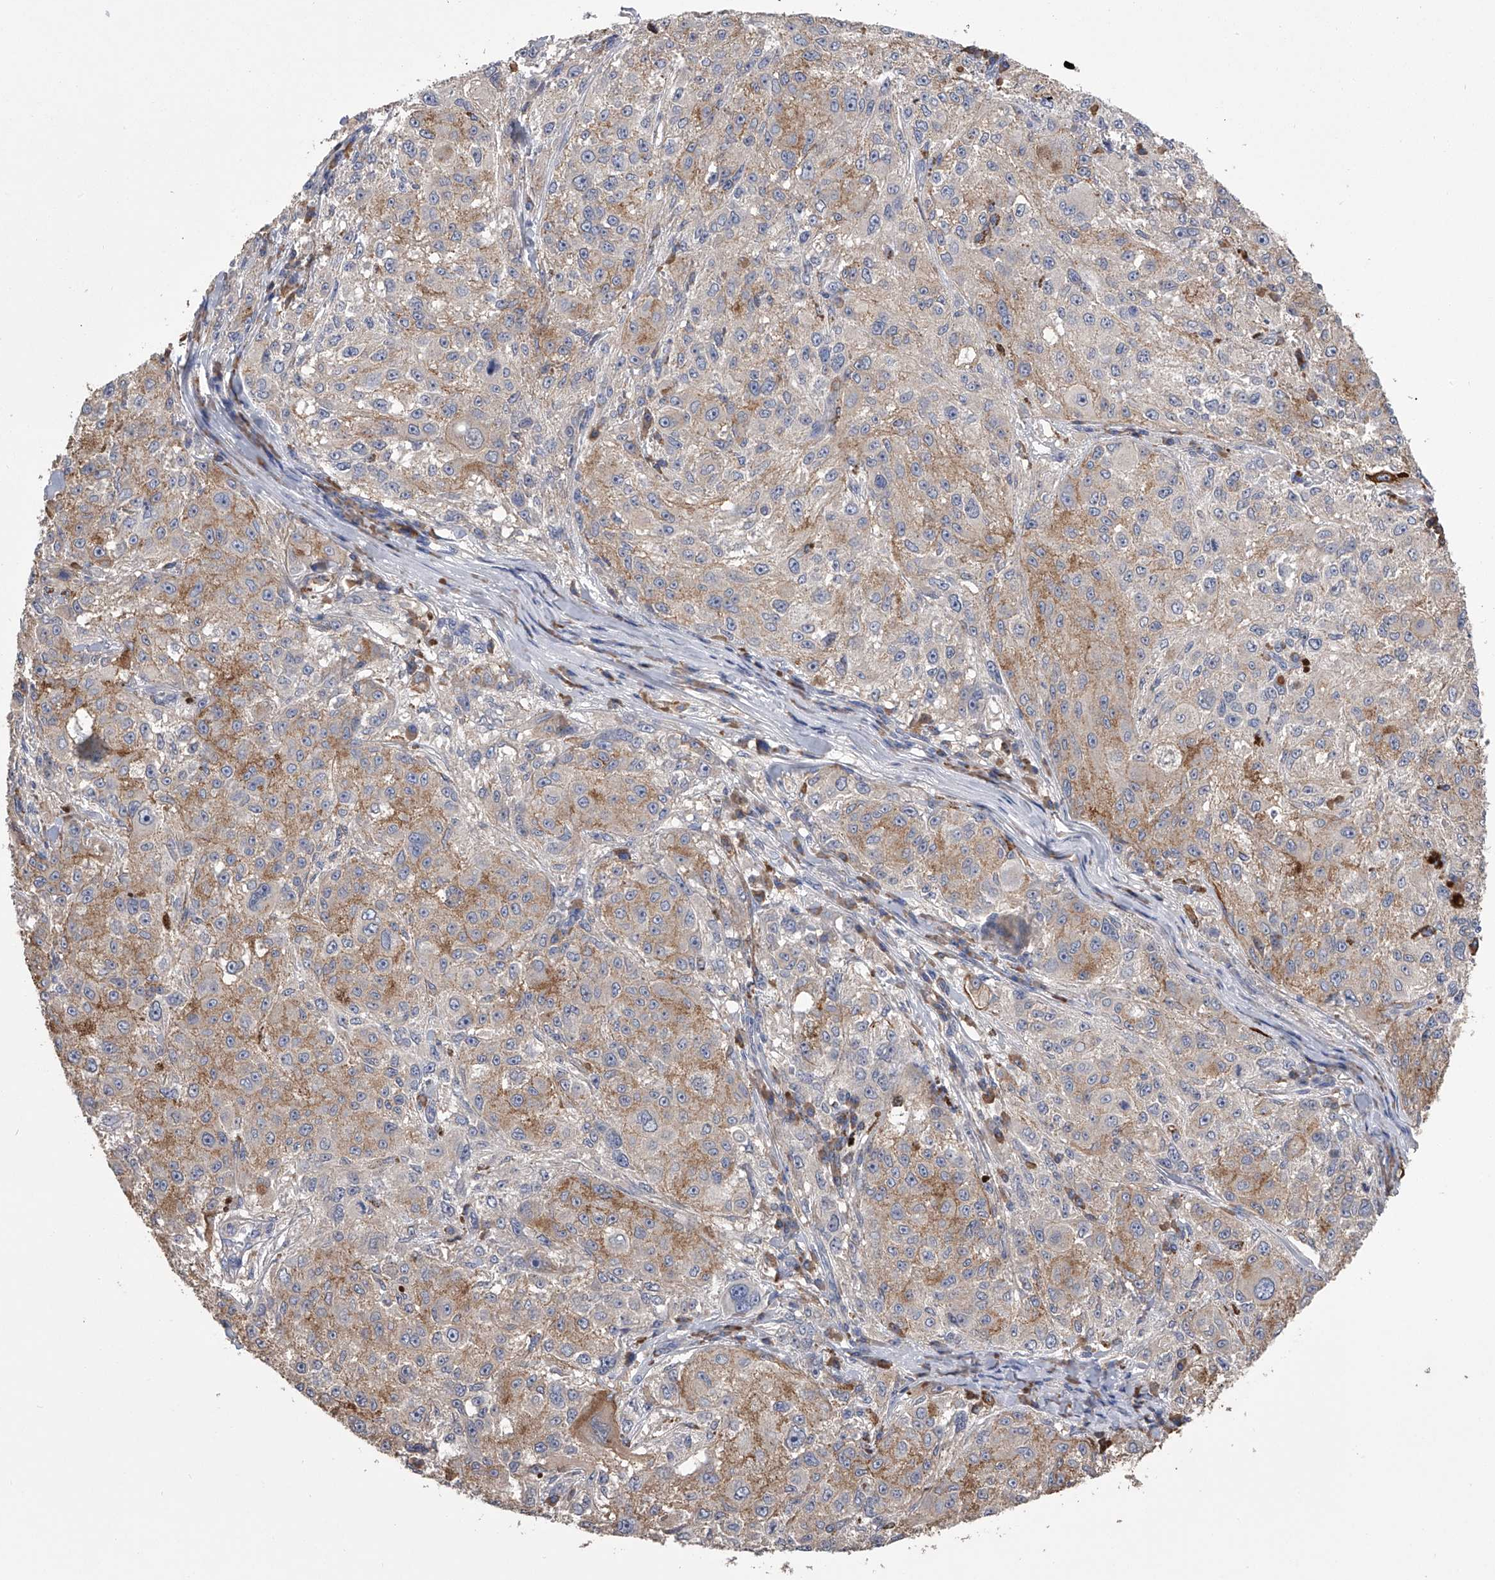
{"staining": {"intensity": "weak", "quantity": "25%-75%", "location": "cytoplasmic/membranous"}, "tissue": "melanoma", "cell_type": "Tumor cells", "image_type": "cancer", "snomed": [{"axis": "morphology", "description": "Necrosis, NOS"}, {"axis": "morphology", "description": "Malignant melanoma, NOS"}, {"axis": "topography", "description": "Skin"}], "caption": "A high-resolution photomicrograph shows IHC staining of malignant melanoma, which shows weak cytoplasmic/membranous staining in about 25%-75% of tumor cells.", "gene": "ZNF343", "patient": {"sex": "female", "age": 87}}